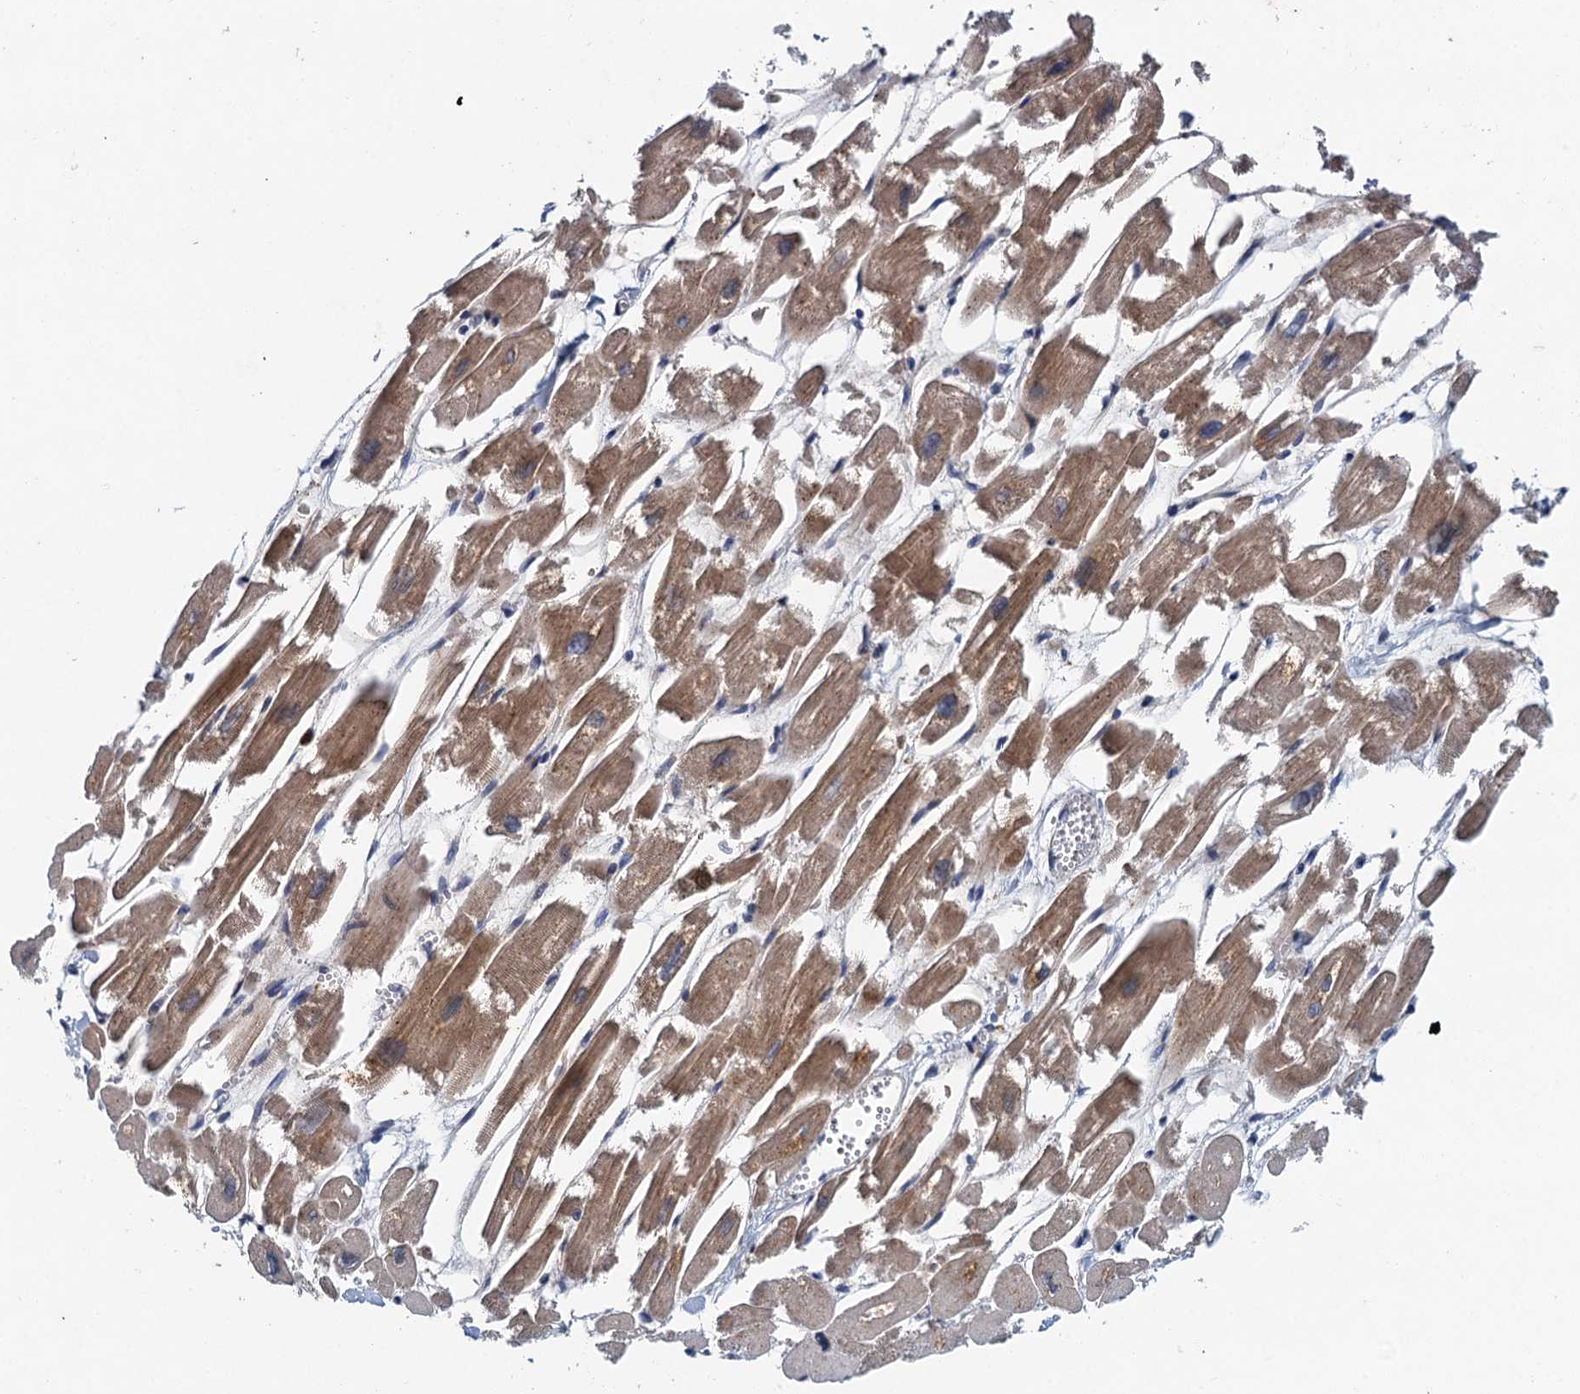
{"staining": {"intensity": "moderate", "quantity": "25%-75%", "location": "cytoplasmic/membranous"}, "tissue": "heart muscle", "cell_type": "Cardiomyocytes", "image_type": "normal", "snomed": [{"axis": "morphology", "description": "Normal tissue, NOS"}, {"axis": "topography", "description": "Heart"}], "caption": "Protein expression analysis of normal heart muscle displays moderate cytoplasmic/membranous expression in about 25%-75% of cardiomyocytes. Using DAB (brown) and hematoxylin (blue) stains, captured at high magnification using brightfield microscopy.", "gene": "TPCN1", "patient": {"sex": "male", "age": 54}}